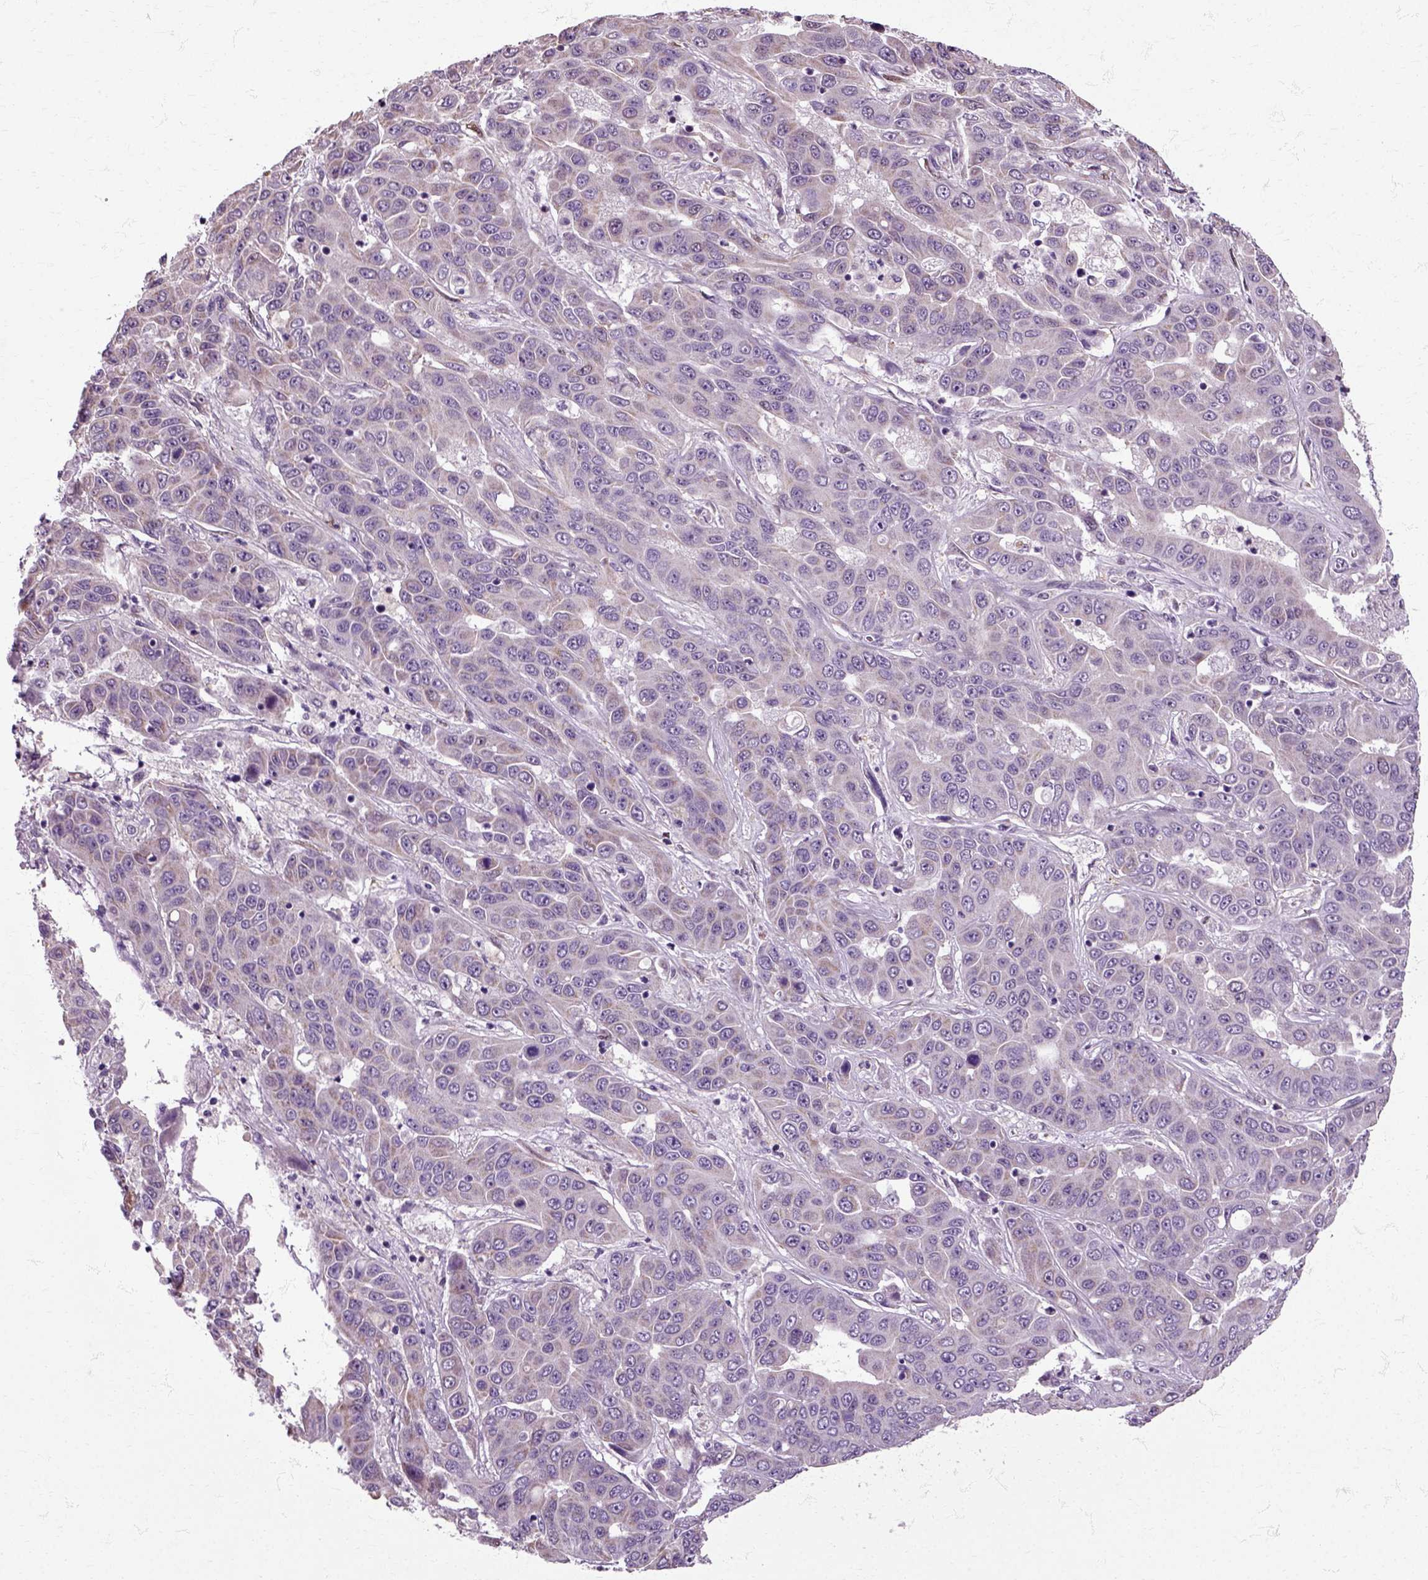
{"staining": {"intensity": "weak", "quantity": "<25%", "location": "cytoplasmic/membranous"}, "tissue": "liver cancer", "cell_type": "Tumor cells", "image_type": "cancer", "snomed": [{"axis": "morphology", "description": "Cholangiocarcinoma"}, {"axis": "topography", "description": "Liver"}], "caption": "High magnification brightfield microscopy of liver cancer (cholangiocarcinoma) stained with DAB (3,3'-diaminobenzidine) (brown) and counterstained with hematoxylin (blue): tumor cells show no significant staining.", "gene": "HSPA2", "patient": {"sex": "female", "age": 52}}